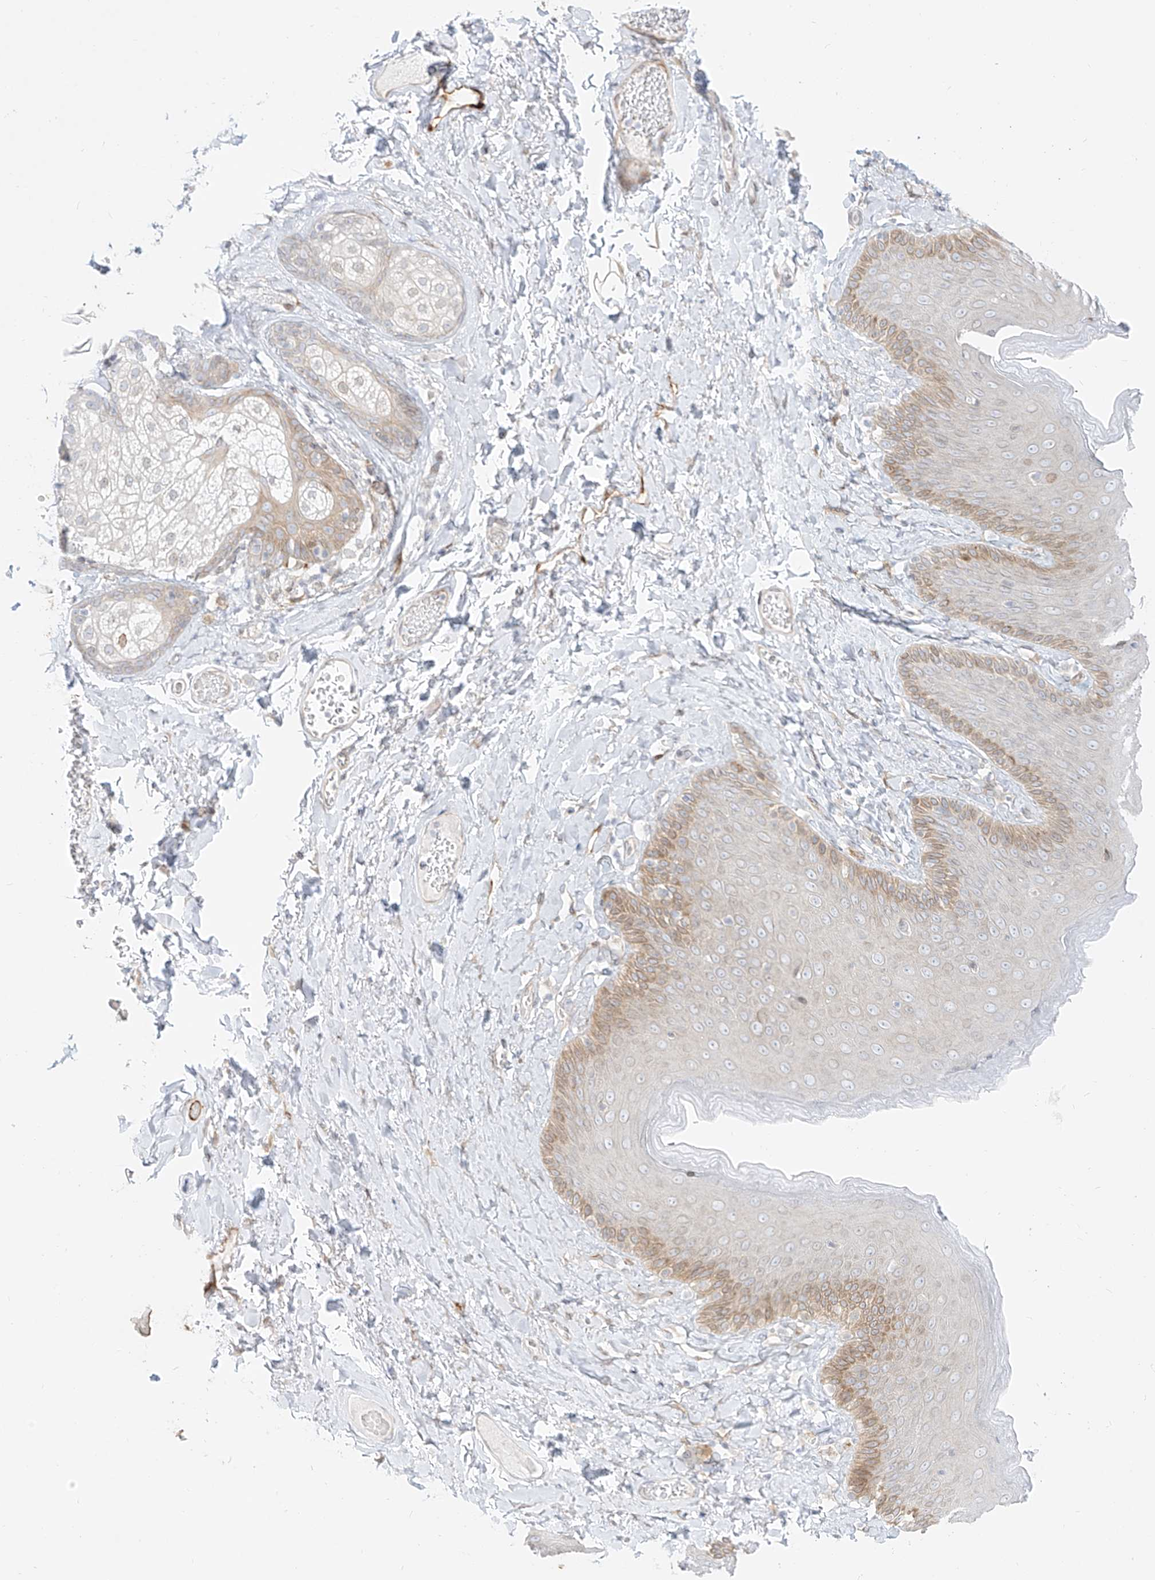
{"staining": {"intensity": "moderate", "quantity": "<25%", "location": "cytoplasmic/membranous"}, "tissue": "skin", "cell_type": "Epidermal cells", "image_type": "normal", "snomed": [{"axis": "morphology", "description": "Normal tissue, NOS"}, {"axis": "topography", "description": "Anal"}], "caption": "Protein analysis of unremarkable skin reveals moderate cytoplasmic/membranous staining in about <25% of epidermal cells.", "gene": "NHSL1", "patient": {"sex": "male", "age": 69}}